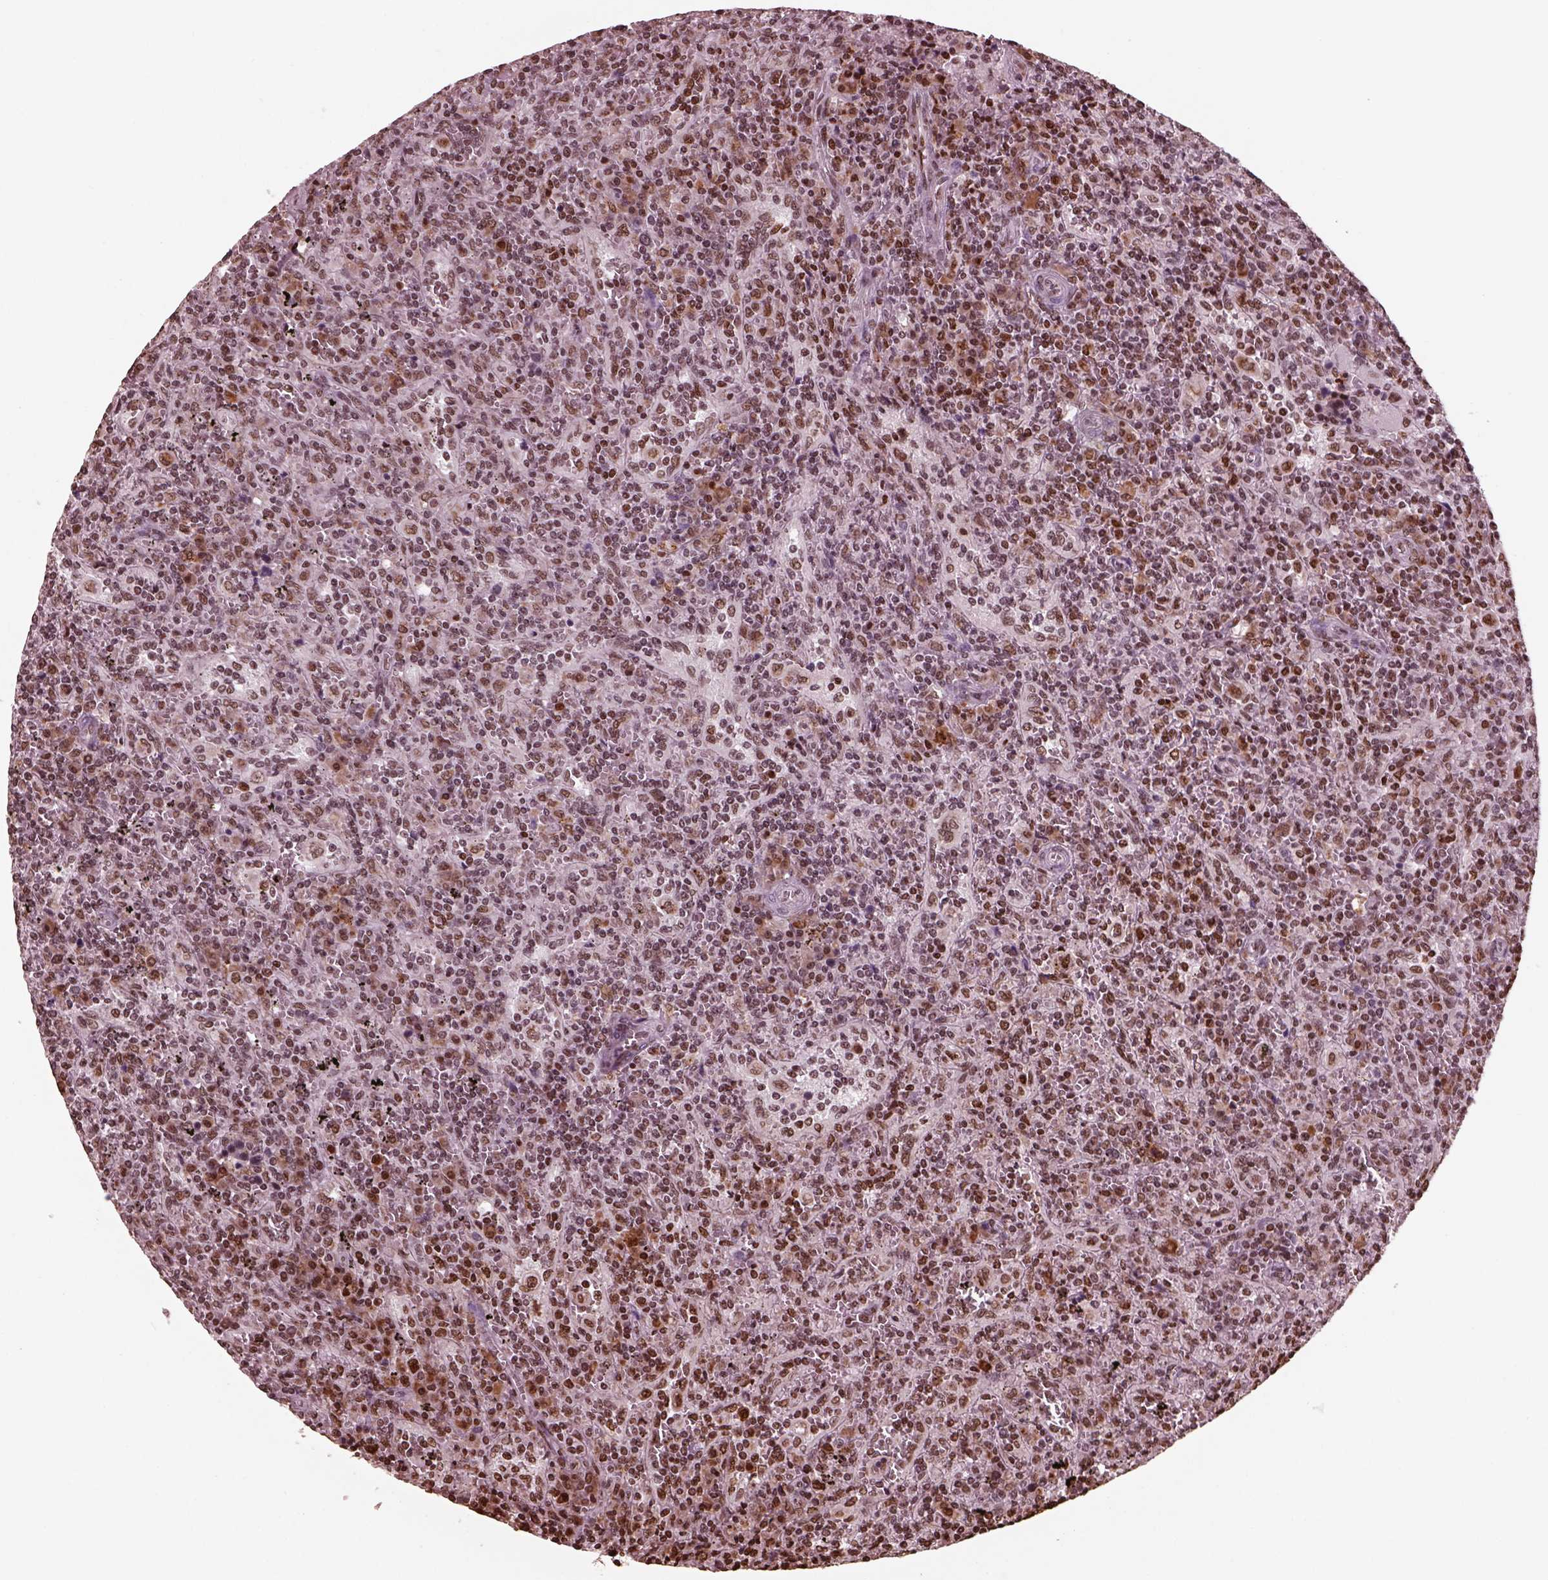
{"staining": {"intensity": "moderate", "quantity": "<25%", "location": "cytoplasmic/membranous,nuclear"}, "tissue": "lymphoma", "cell_type": "Tumor cells", "image_type": "cancer", "snomed": [{"axis": "morphology", "description": "Malignant lymphoma, non-Hodgkin's type, Low grade"}, {"axis": "topography", "description": "Spleen"}], "caption": "Protein expression analysis of low-grade malignant lymphoma, non-Hodgkin's type demonstrates moderate cytoplasmic/membranous and nuclear staining in approximately <25% of tumor cells.", "gene": "NSD1", "patient": {"sex": "male", "age": 62}}